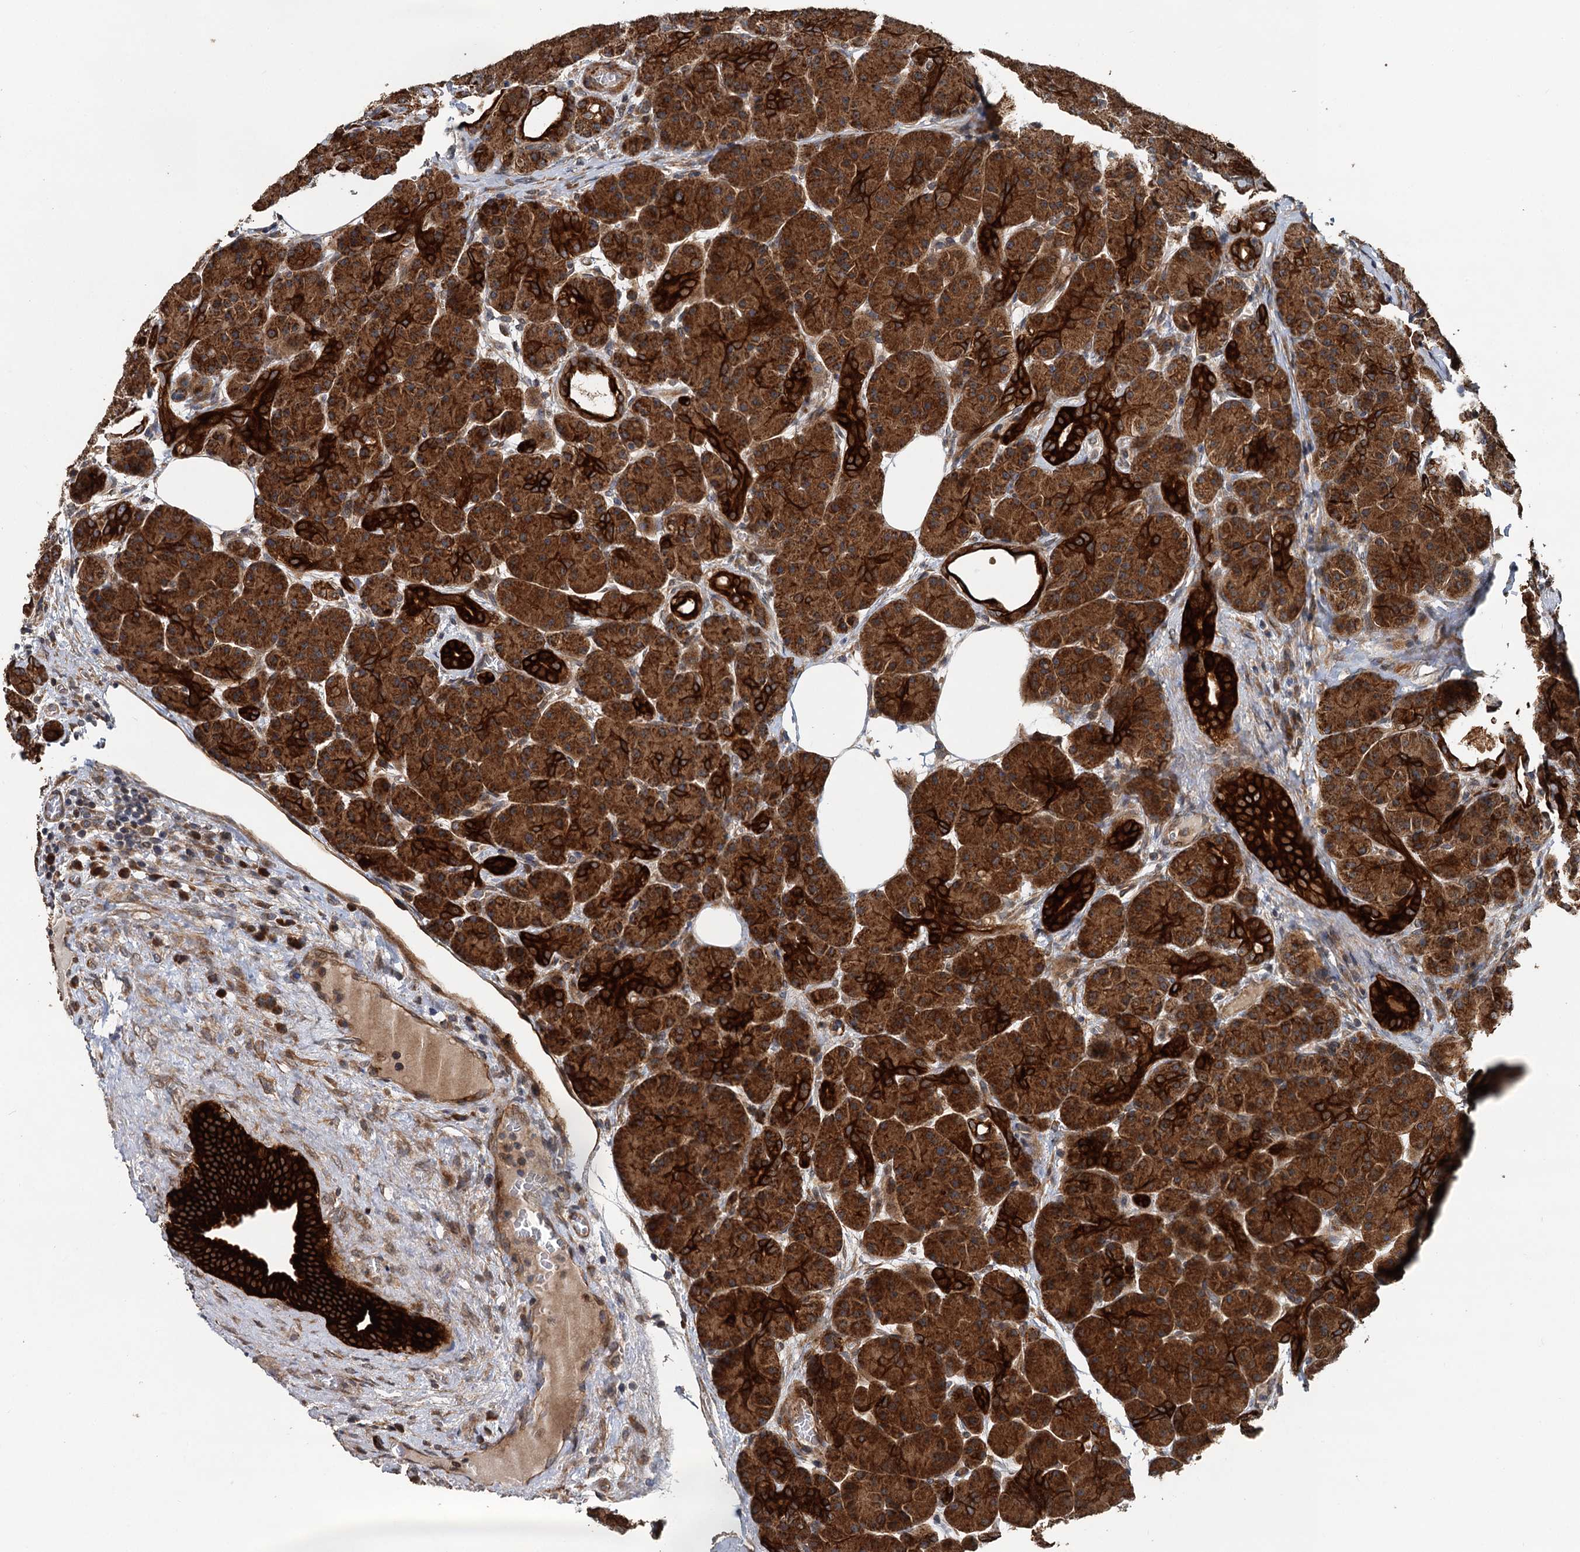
{"staining": {"intensity": "strong", "quantity": ">75%", "location": "cytoplasmic/membranous"}, "tissue": "pancreas", "cell_type": "Exocrine glandular cells", "image_type": "normal", "snomed": [{"axis": "morphology", "description": "Normal tissue, NOS"}, {"axis": "topography", "description": "Pancreas"}], "caption": "Strong cytoplasmic/membranous protein positivity is appreciated in approximately >75% of exocrine glandular cells in pancreas. The staining was performed using DAB (3,3'-diaminobenzidine) to visualize the protein expression in brown, while the nuclei were stained in blue with hematoxylin (Magnification: 20x).", "gene": "LRRK2", "patient": {"sex": "male", "age": 63}}